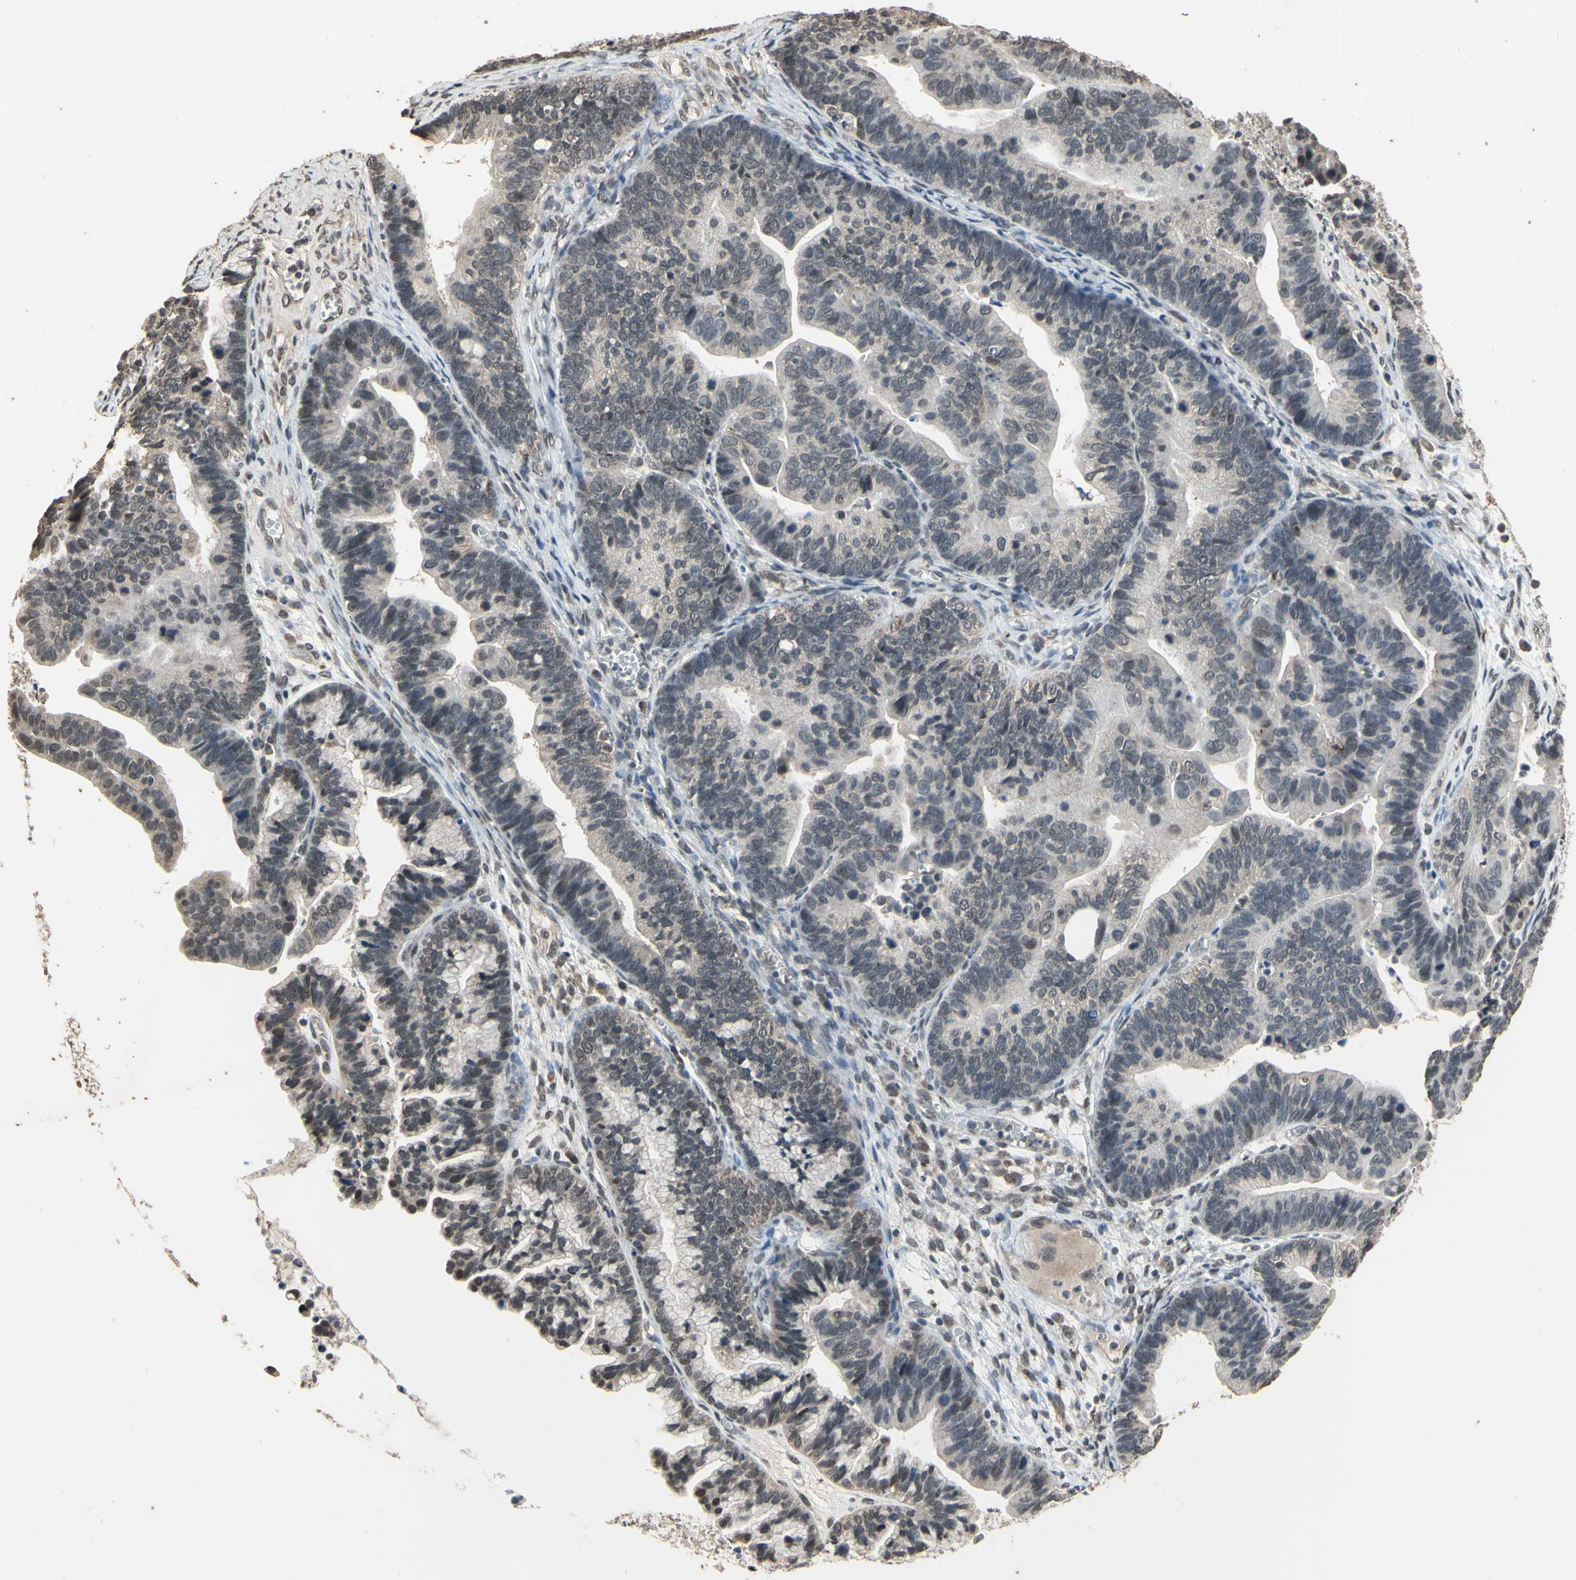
{"staining": {"intensity": "moderate", "quantity": "<25%", "location": "nuclear"}, "tissue": "ovarian cancer", "cell_type": "Tumor cells", "image_type": "cancer", "snomed": [{"axis": "morphology", "description": "Cystadenocarcinoma, serous, NOS"}, {"axis": "topography", "description": "Ovary"}], "caption": "Tumor cells reveal low levels of moderate nuclear positivity in about <25% of cells in human ovarian serous cystadenocarcinoma. (DAB (3,3'-diaminobenzidine) = brown stain, brightfield microscopy at high magnification).", "gene": "ZNF174", "patient": {"sex": "female", "age": 56}}